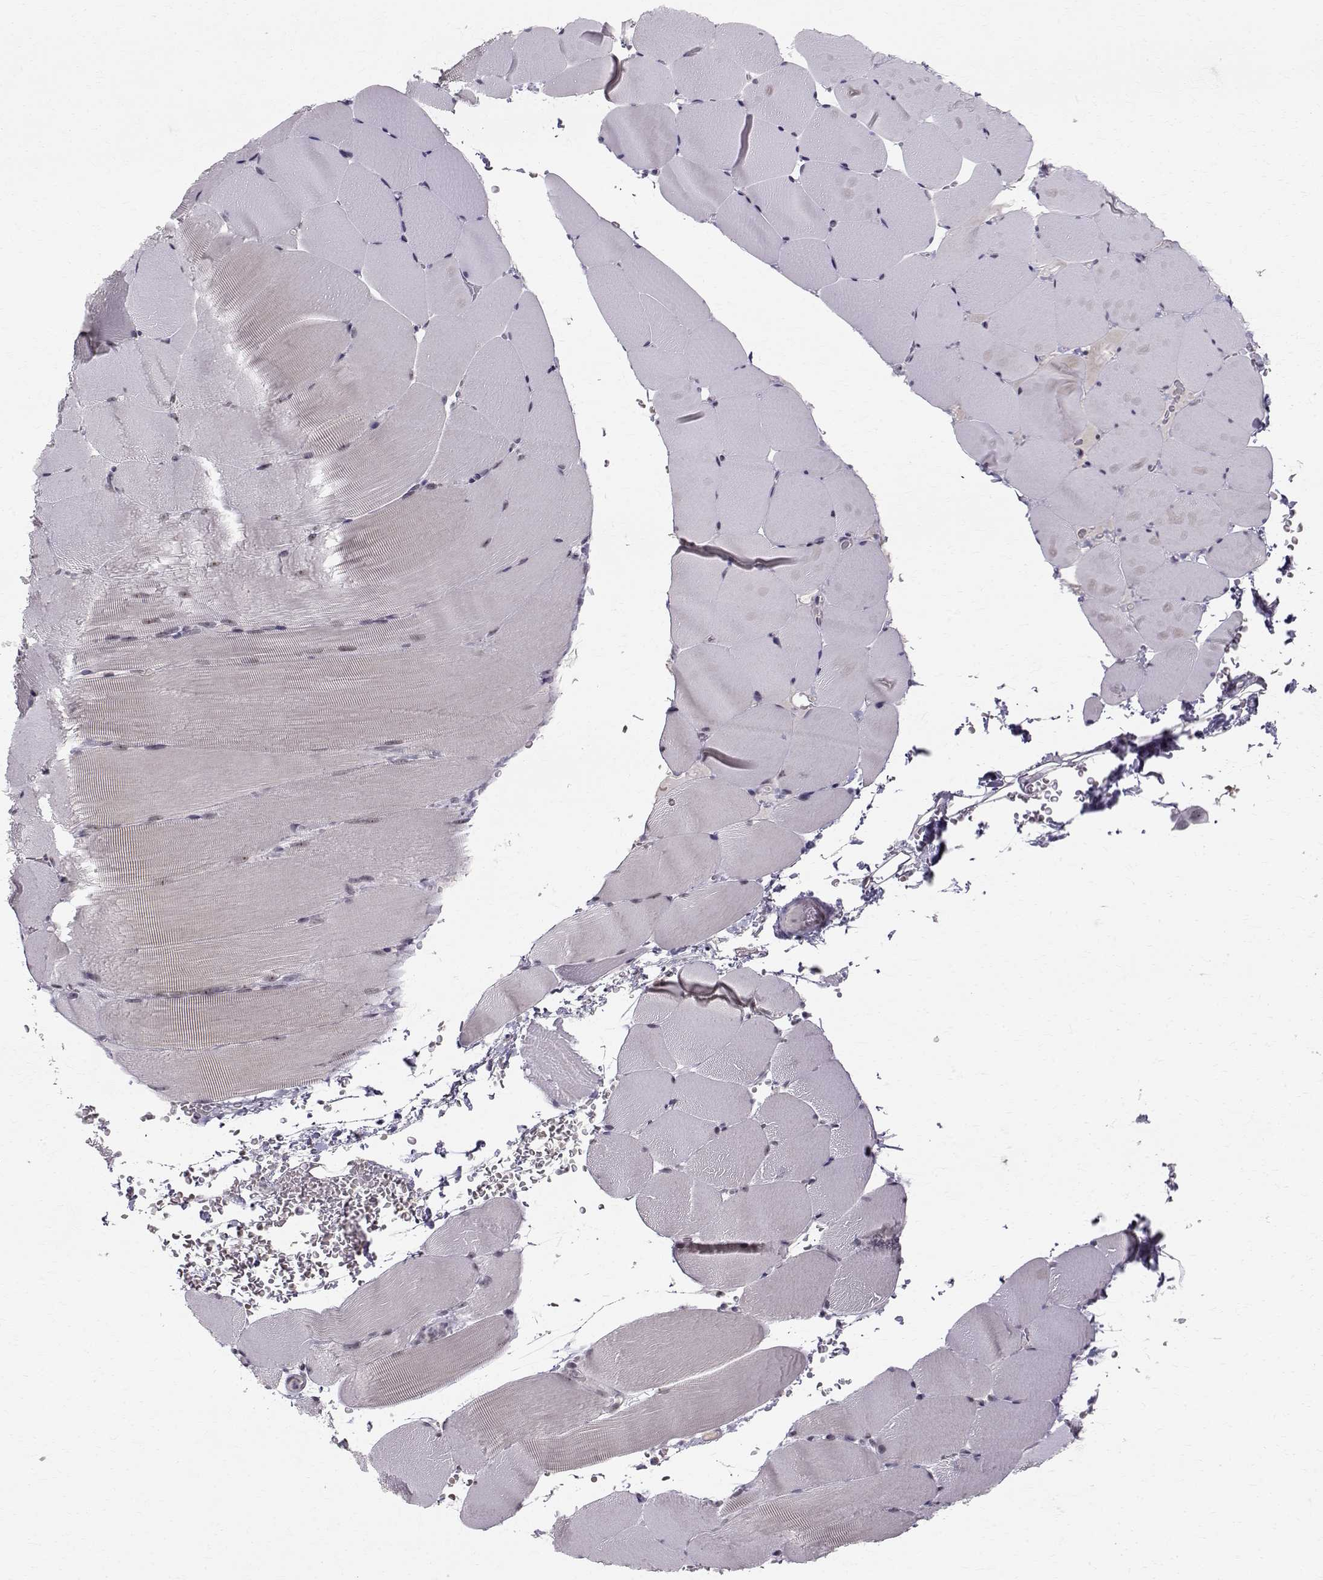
{"staining": {"intensity": "negative", "quantity": "none", "location": "none"}, "tissue": "skeletal muscle", "cell_type": "Myocytes", "image_type": "normal", "snomed": [{"axis": "morphology", "description": "Normal tissue, NOS"}, {"axis": "topography", "description": "Skeletal muscle"}], "caption": "Immunohistochemistry (IHC) histopathology image of unremarkable skeletal muscle stained for a protein (brown), which reveals no expression in myocytes.", "gene": "RPP38", "patient": {"sex": "female", "age": 37}}